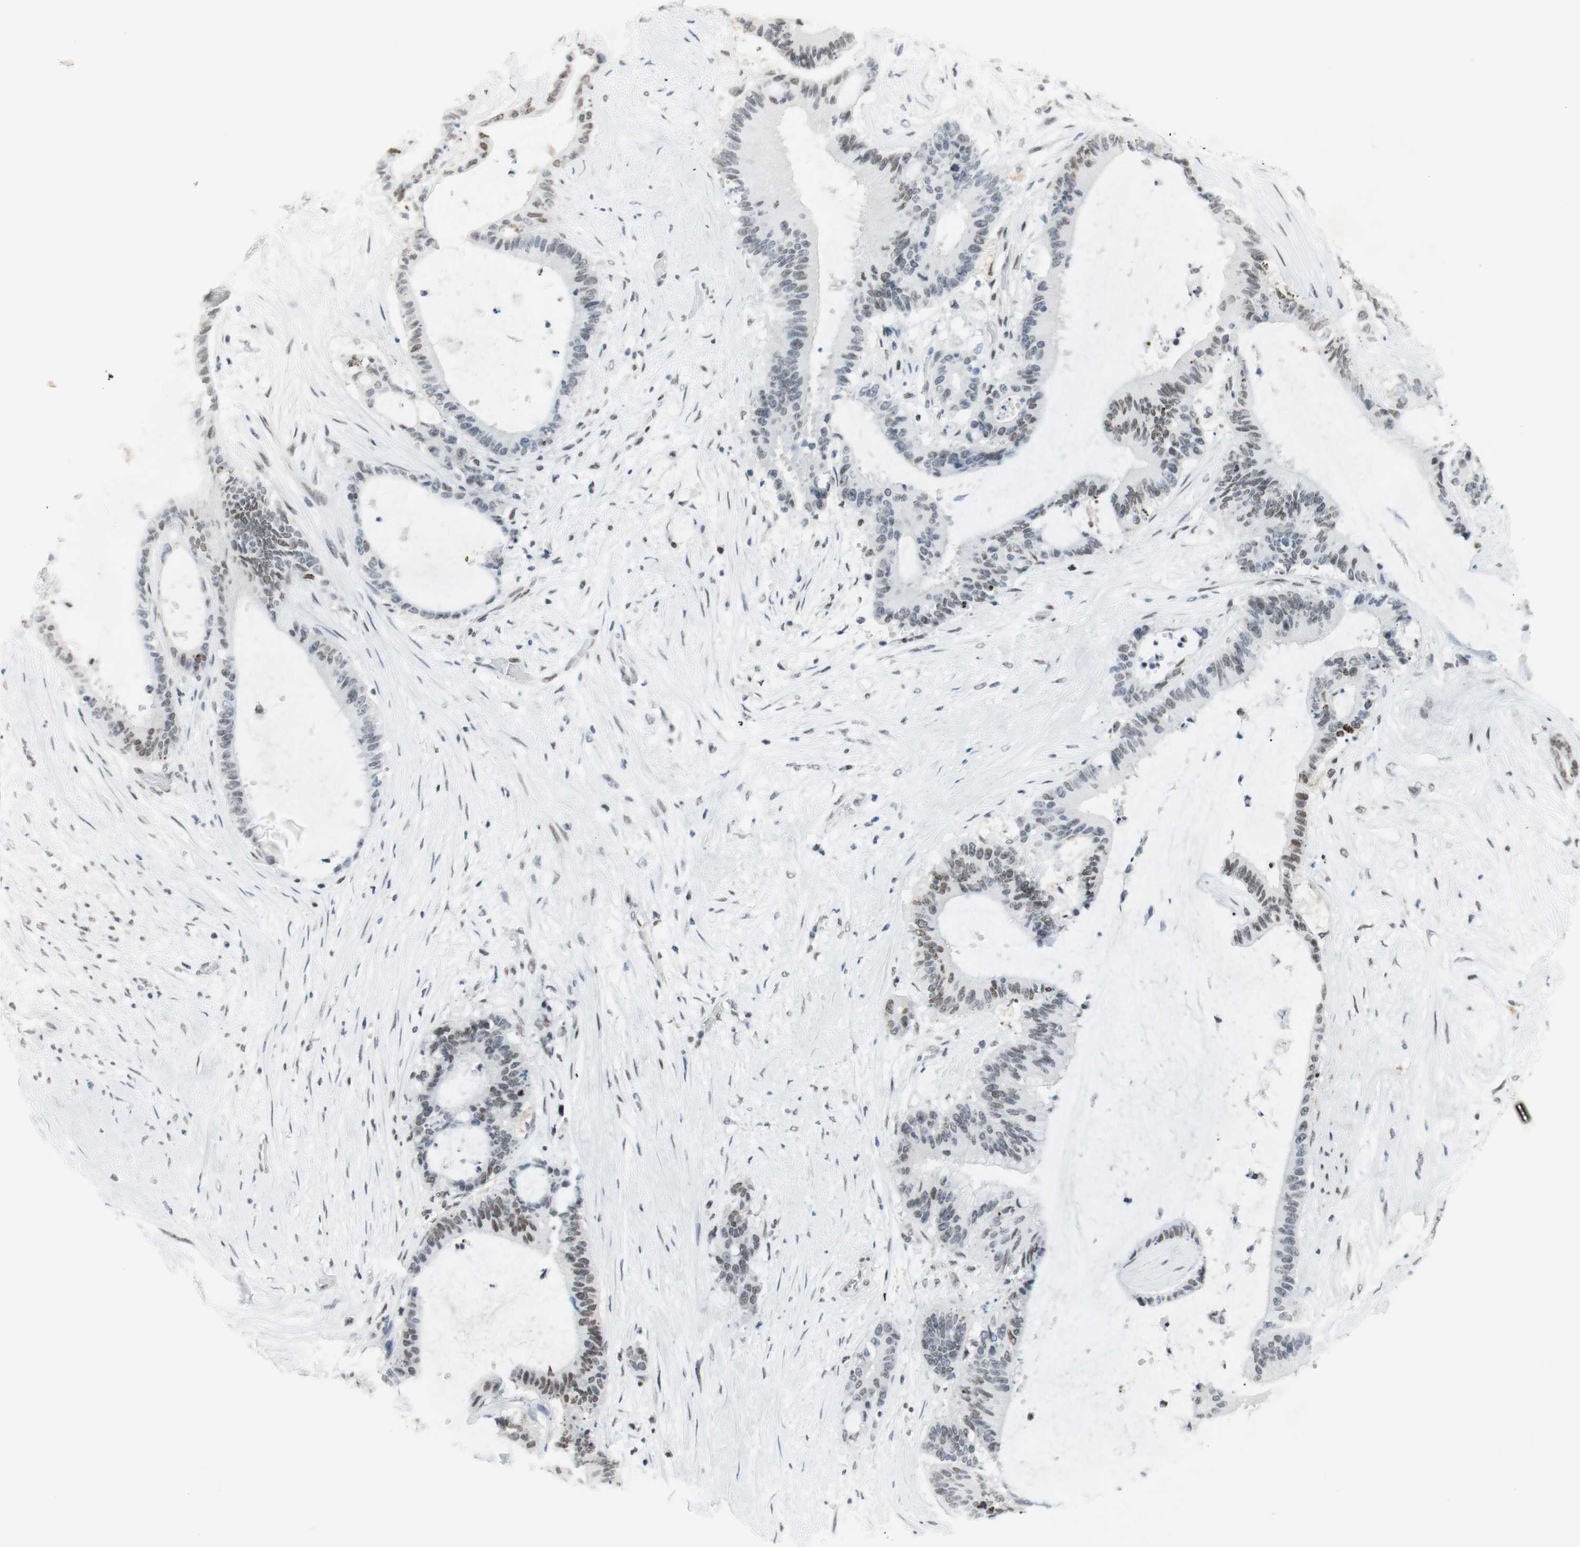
{"staining": {"intensity": "weak", "quantity": "25%-75%", "location": "nuclear"}, "tissue": "liver cancer", "cell_type": "Tumor cells", "image_type": "cancer", "snomed": [{"axis": "morphology", "description": "Cholangiocarcinoma"}, {"axis": "topography", "description": "Liver"}], "caption": "Brown immunohistochemical staining in liver cholangiocarcinoma exhibits weak nuclear positivity in about 25%-75% of tumor cells.", "gene": "BMI1", "patient": {"sex": "female", "age": 73}}